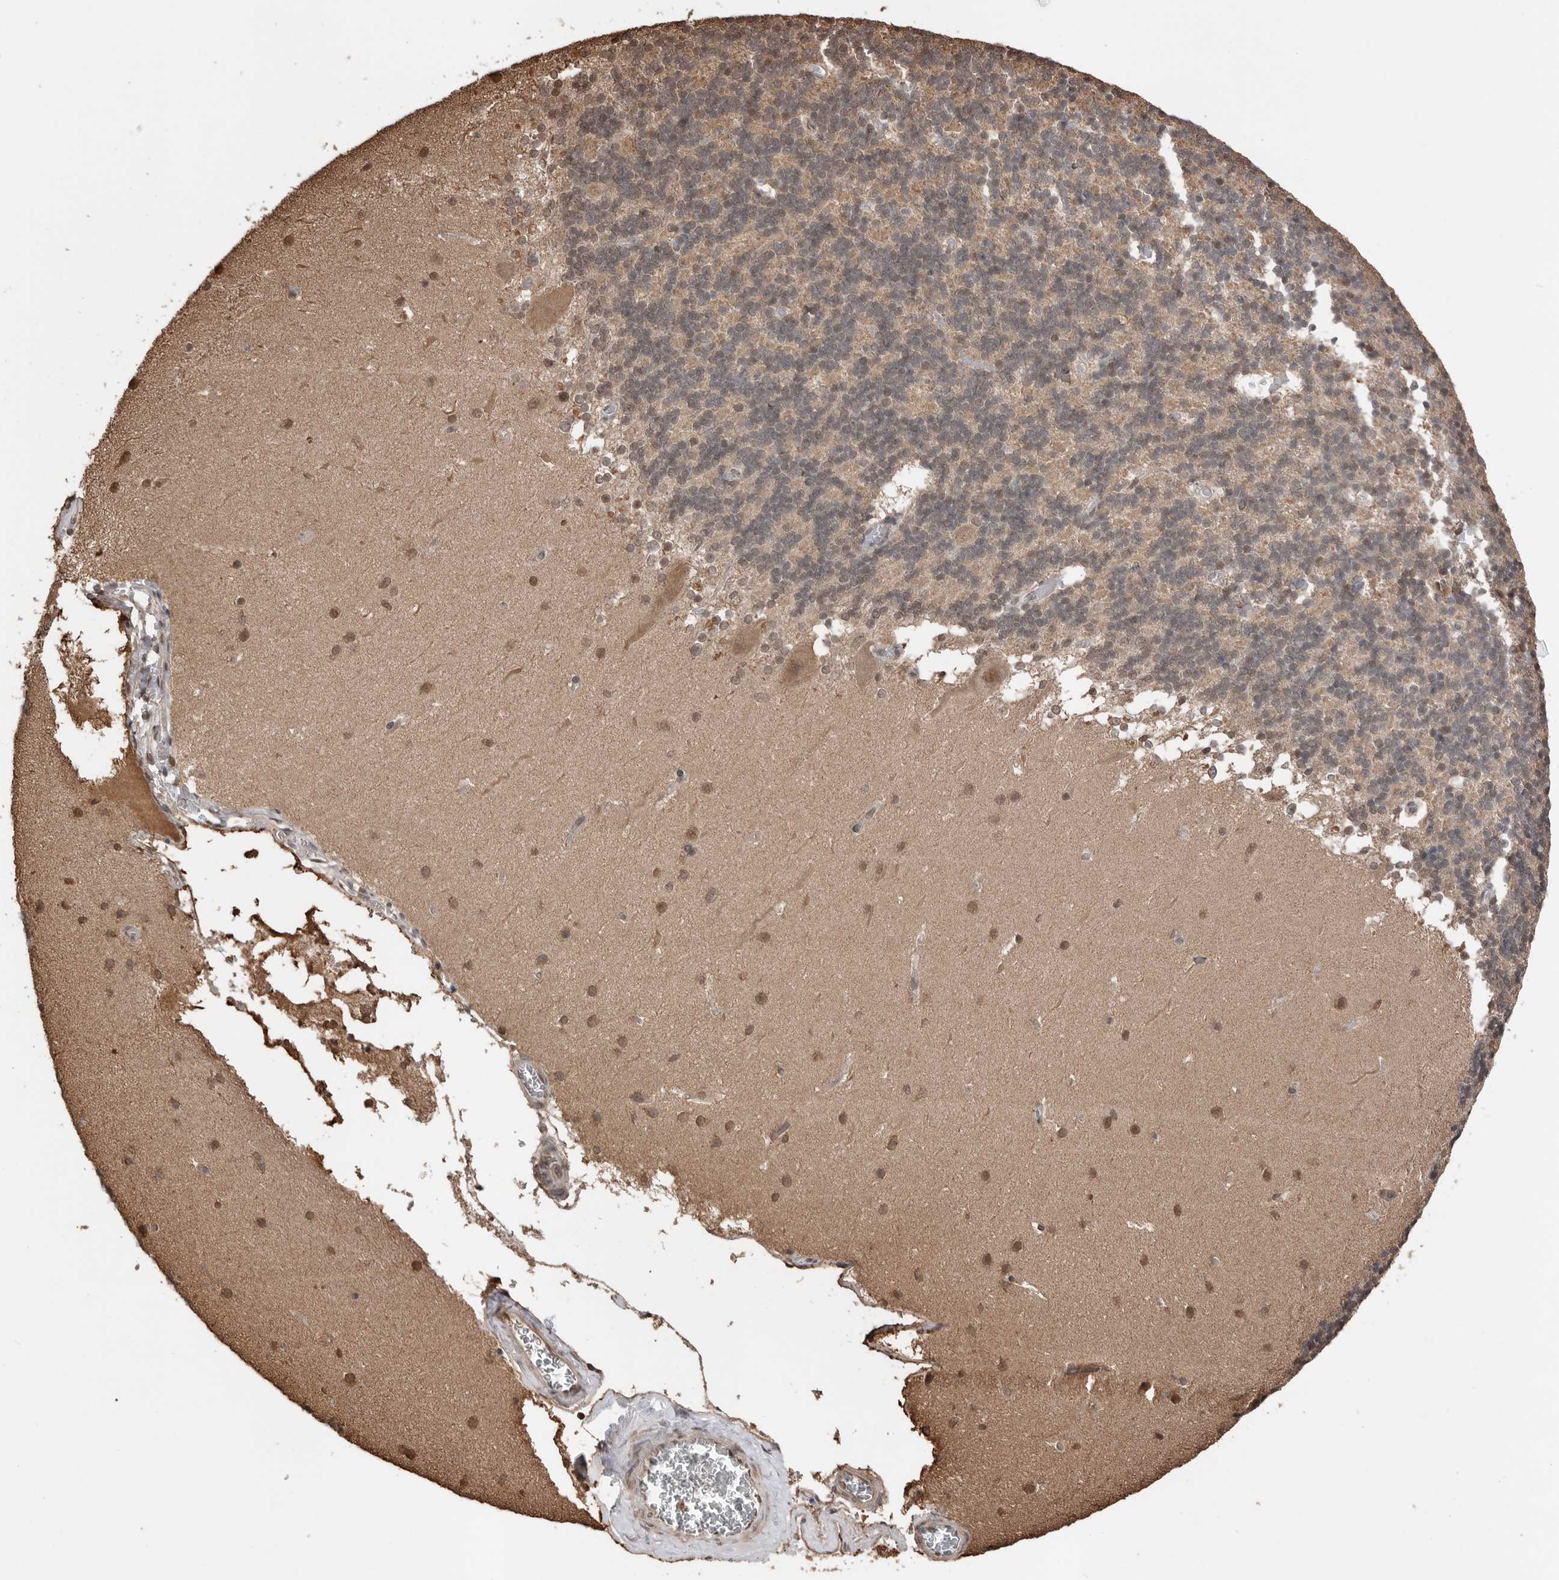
{"staining": {"intensity": "weak", "quantity": "25%-75%", "location": "nuclear"}, "tissue": "cerebellum", "cell_type": "Cells in granular layer", "image_type": "normal", "snomed": [{"axis": "morphology", "description": "Normal tissue, NOS"}, {"axis": "topography", "description": "Cerebellum"}], "caption": "The image exhibits immunohistochemical staining of benign cerebellum. There is weak nuclear positivity is appreciated in about 25%-75% of cells in granular layer.", "gene": "PEAK1", "patient": {"sex": "female", "age": 19}}